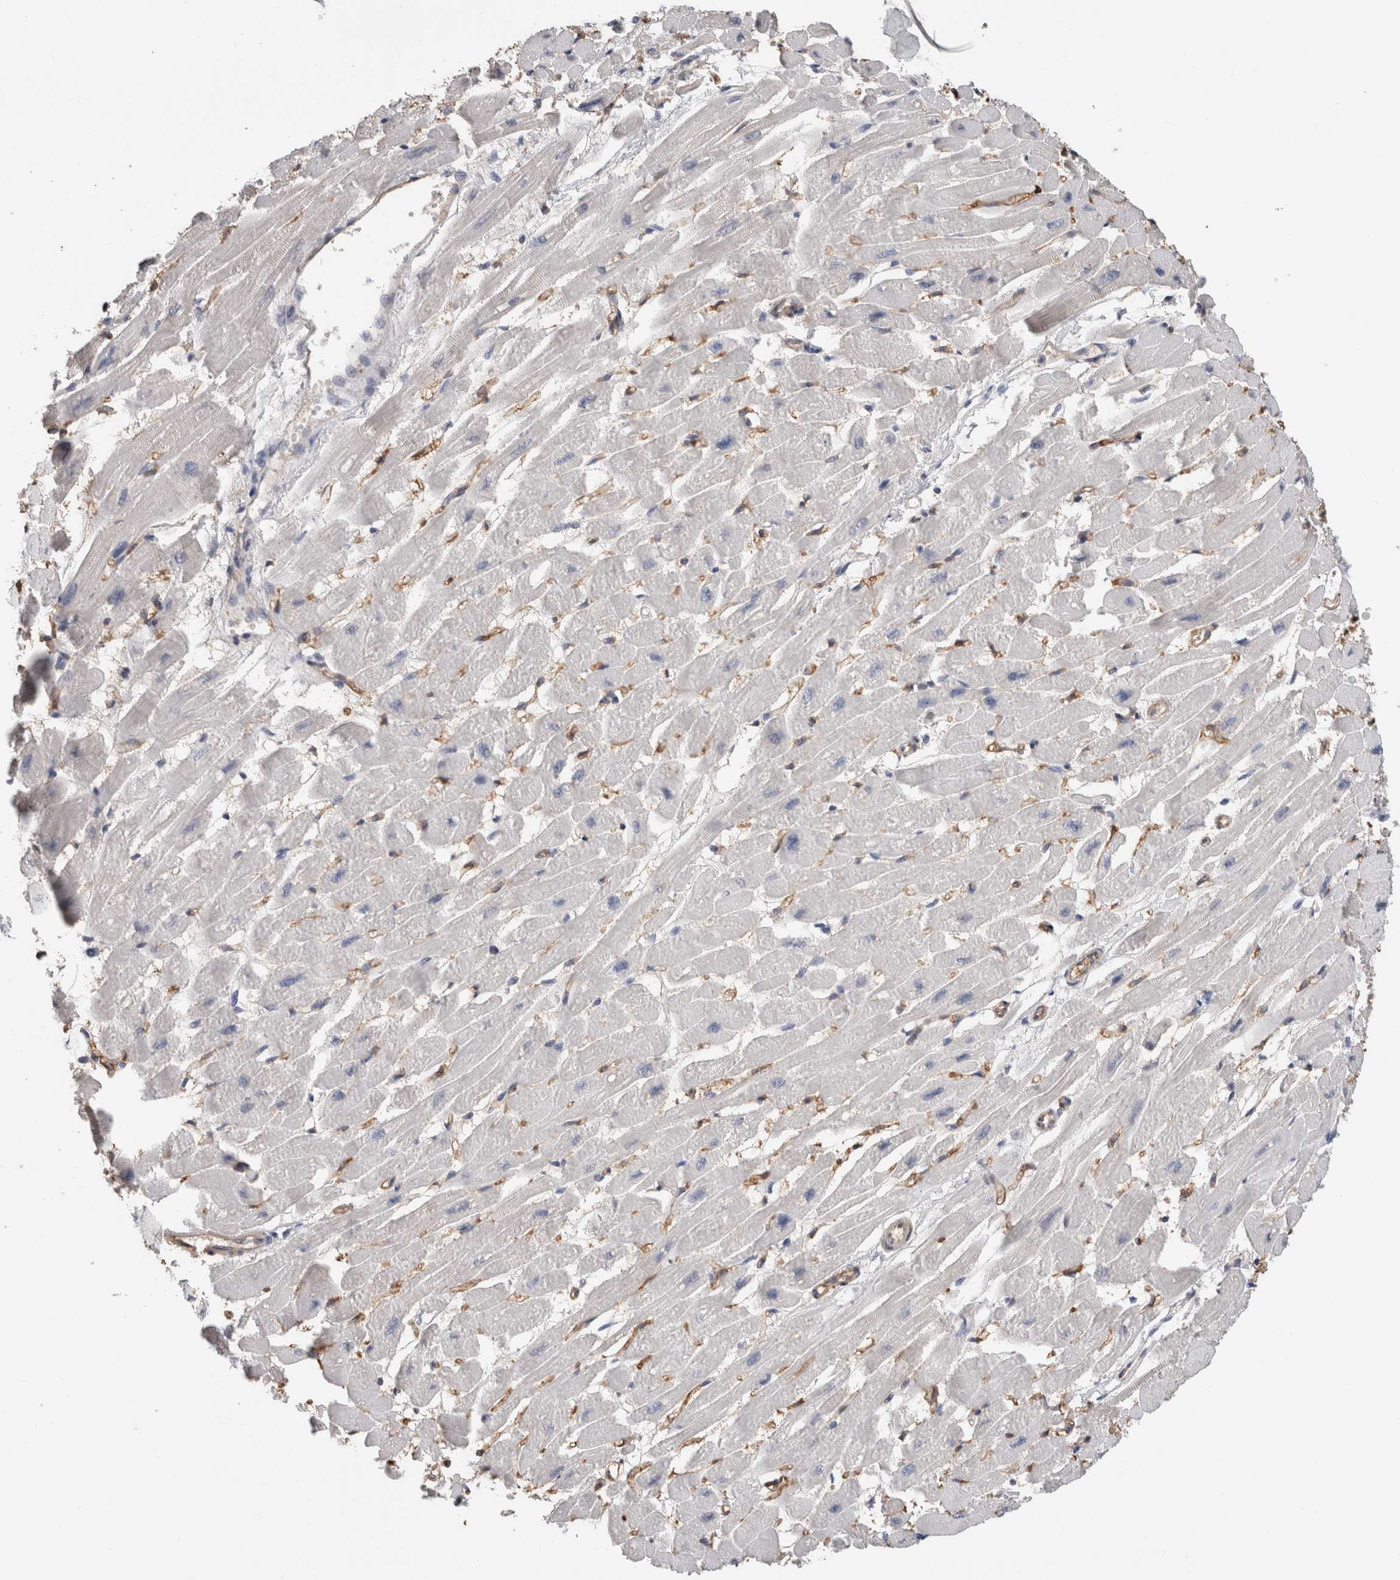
{"staining": {"intensity": "negative", "quantity": "none", "location": "none"}, "tissue": "heart muscle", "cell_type": "Cardiomyocytes", "image_type": "normal", "snomed": [{"axis": "morphology", "description": "Normal tissue, NOS"}, {"axis": "topography", "description": "Heart"}], "caption": "Heart muscle stained for a protein using immunohistochemistry (IHC) displays no expression cardiomyocytes.", "gene": "FABP4", "patient": {"sex": "female", "age": 54}}